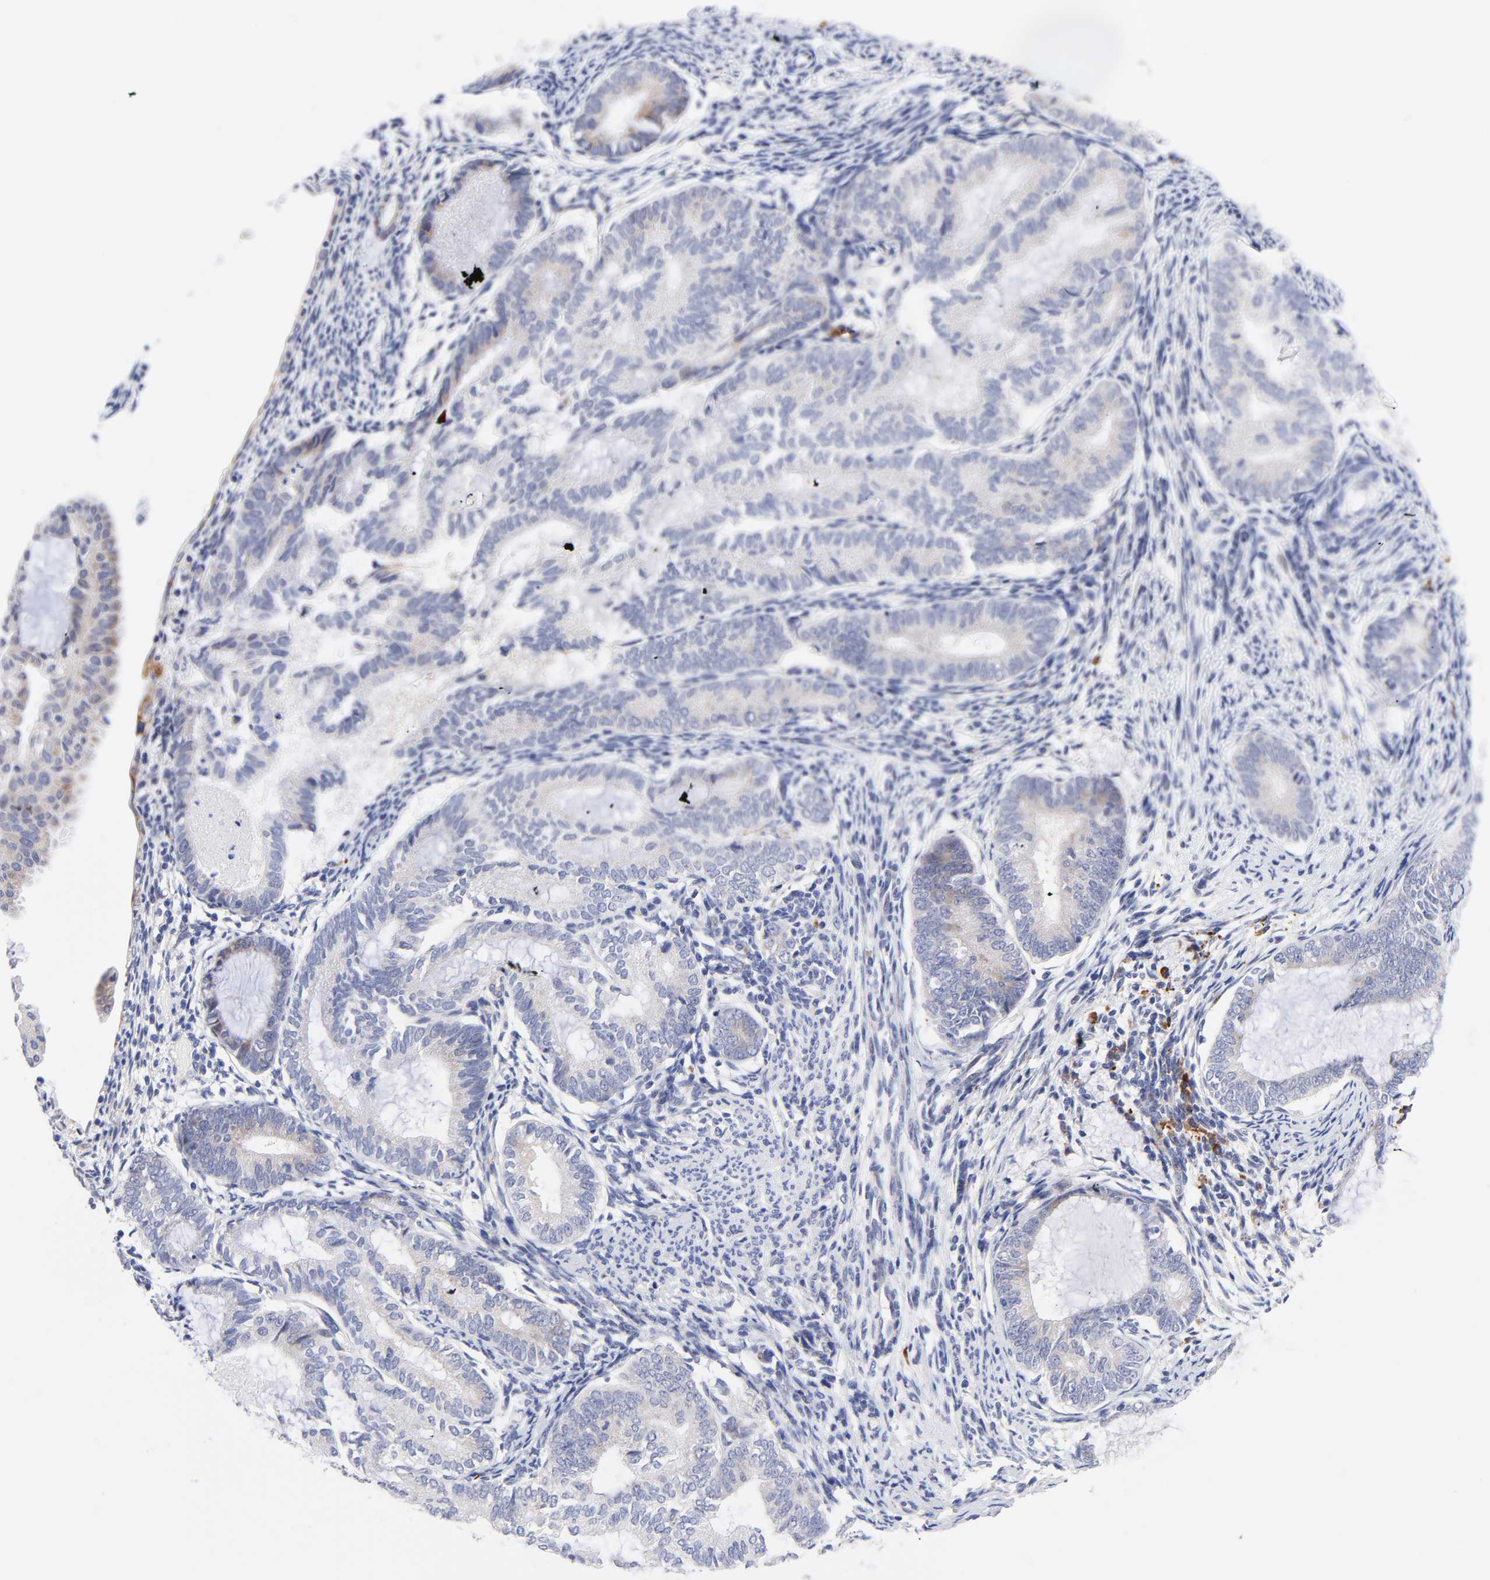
{"staining": {"intensity": "negative", "quantity": "none", "location": "none"}, "tissue": "endometrial cancer", "cell_type": "Tumor cells", "image_type": "cancer", "snomed": [{"axis": "morphology", "description": "Adenocarcinoma, NOS"}, {"axis": "topography", "description": "Endometrium"}], "caption": "Endometrial cancer (adenocarcinoma) stained for a protein using IHC shows no staining tumor cells.", "gene": "AFF2", "patient": {"sex": "female", "age": 63}}